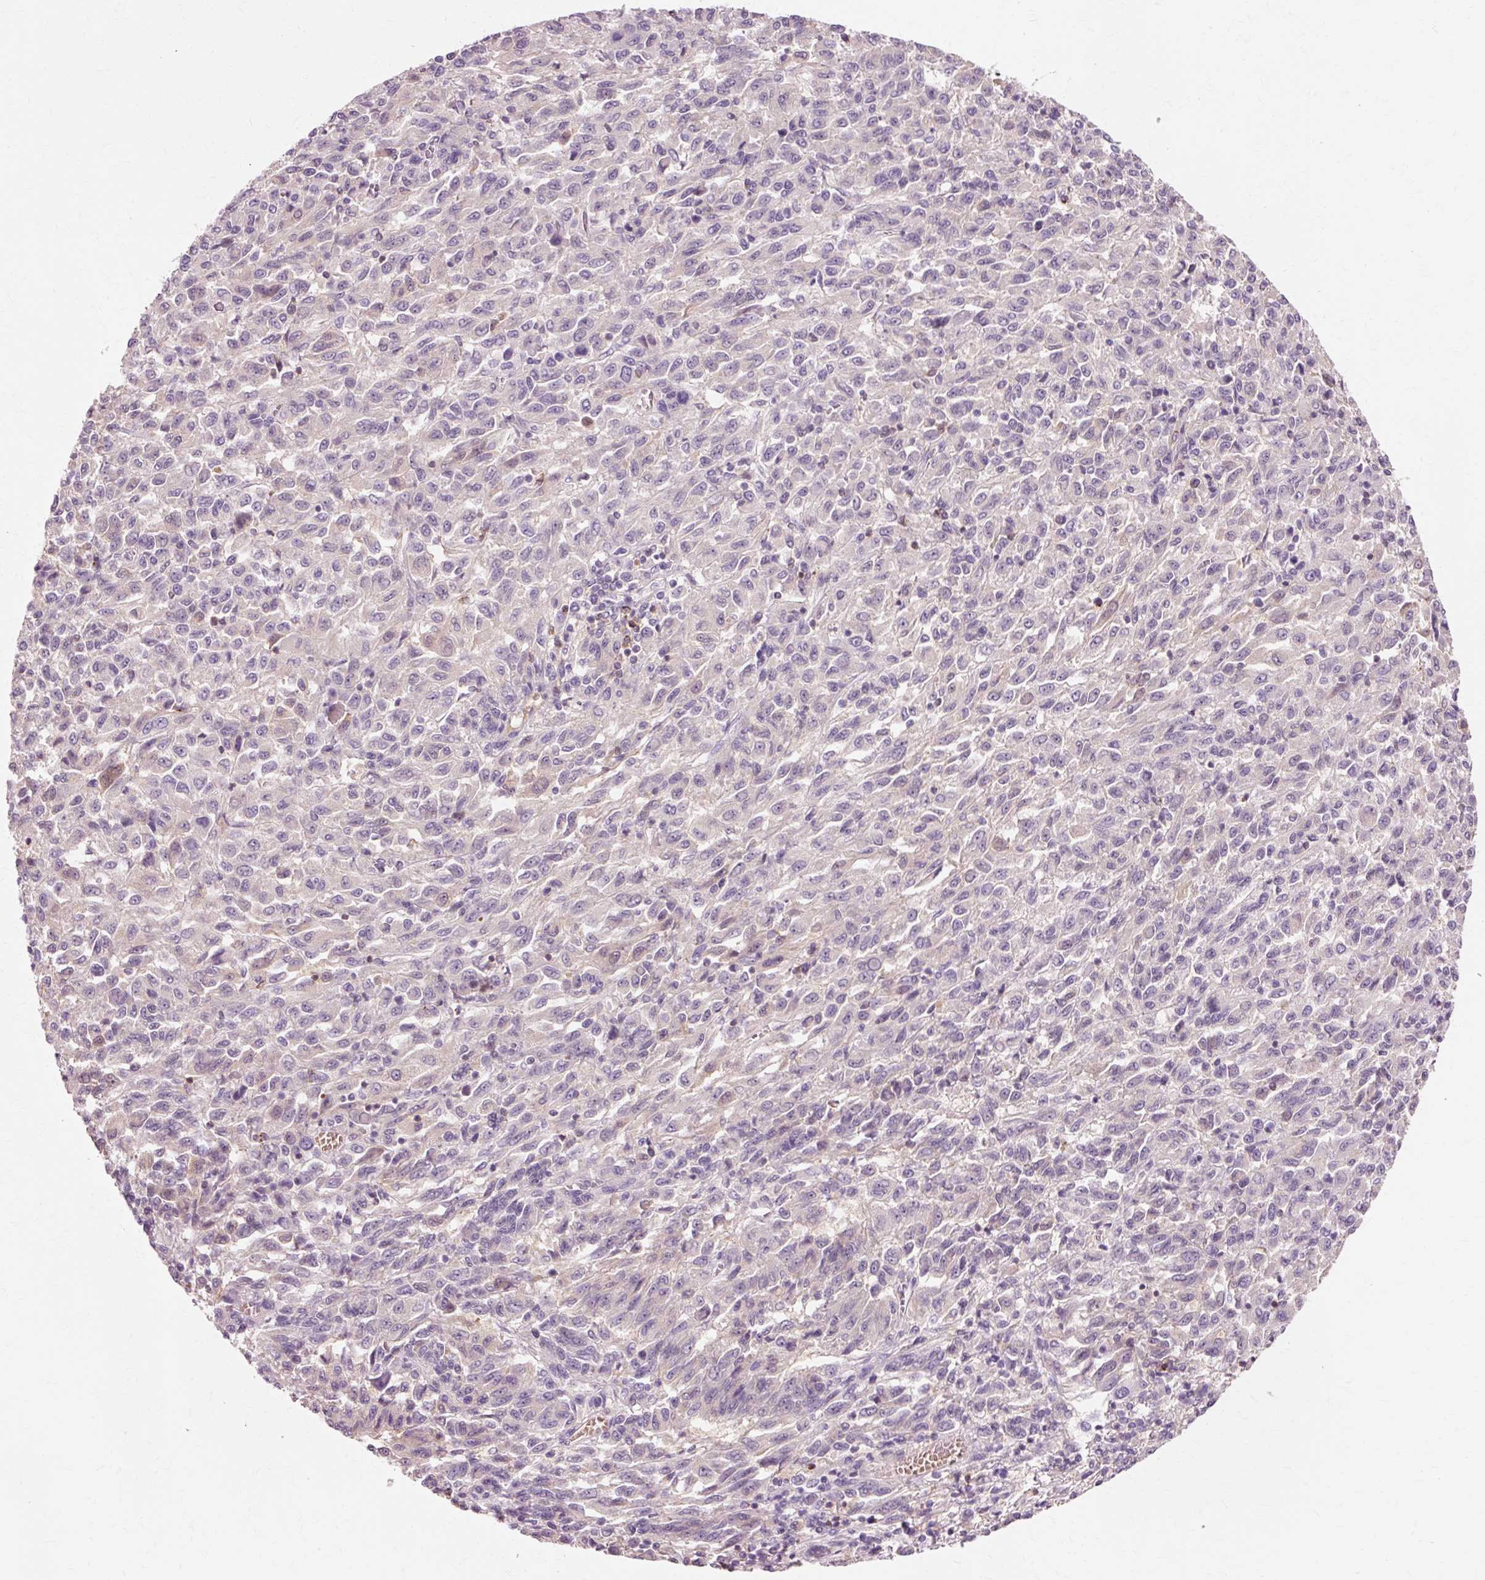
{"staining": {"intensity": "negative", "quantity": "none", "location": "none"}, "tissue": "melanoma", "cell_type": "Tumor cells", "image_type": "cancer", "snomed": [{"axis": "morphology", "description": "Malignant melanoma, Metastatic site"}, {"axis": "topography", "description": "Lung"}], "caption": "Tumor cells show no significant protein staining in melanoma.", "gene": "VN1R2", "patient": {"sex": "male", "age": 64}}